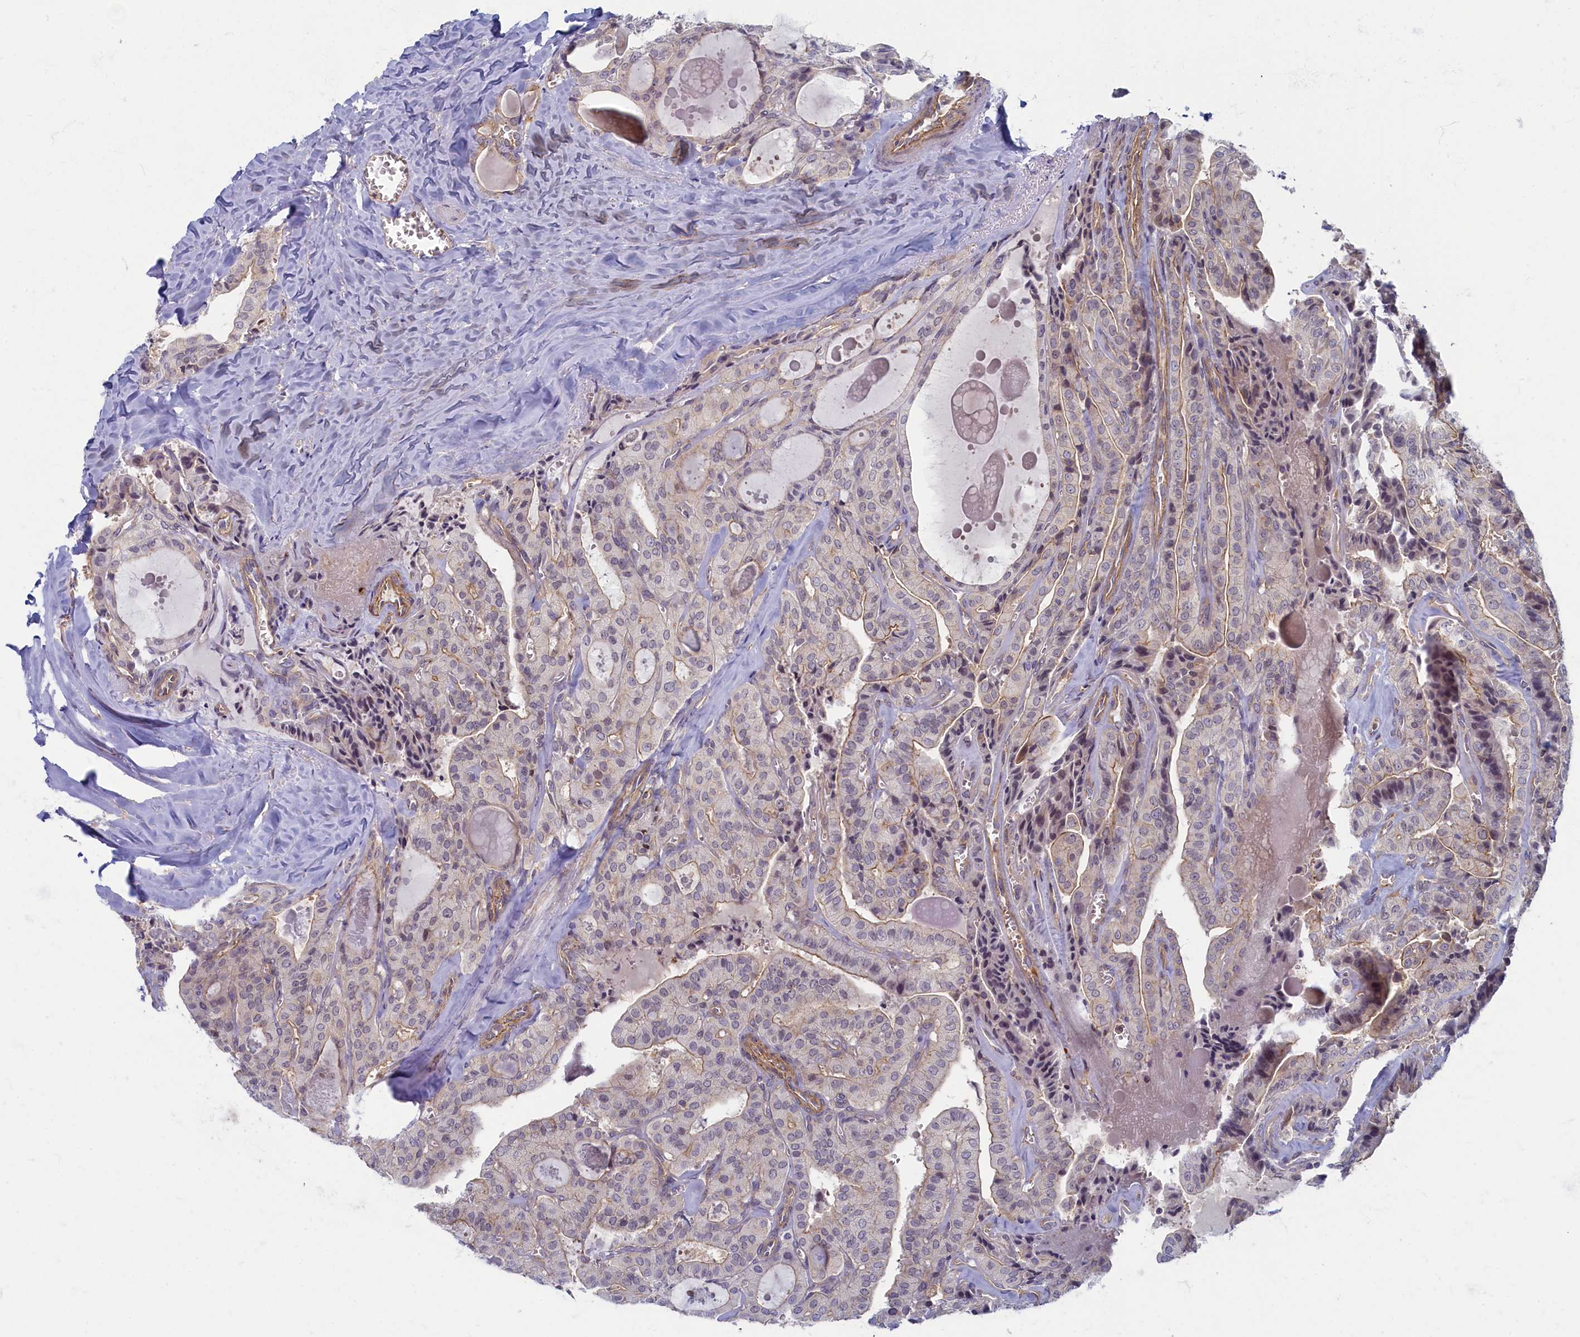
{"staining": {"intensity": "weak", "quantity": "<25%", "location": "cytoplasmic/membranous"}, "tissue": "thyroid cancer", "cell_type": "Tumor cells", "image_type": "cancer", "snomed": [{"axis": "morphology", "description": "Papillary adenocarcinoma, NOS"}, {"axis": "topography", "description": "Thyroid gland"}], "caption": "This is a histopathology image of immunohistochemistry (IHC) staining of thyroid cancer (papillary adenocarcinoma), which shows no expression in tumor cells.", "gene": "PSMG2", "patient": {"sex": "male", "age": 52}}